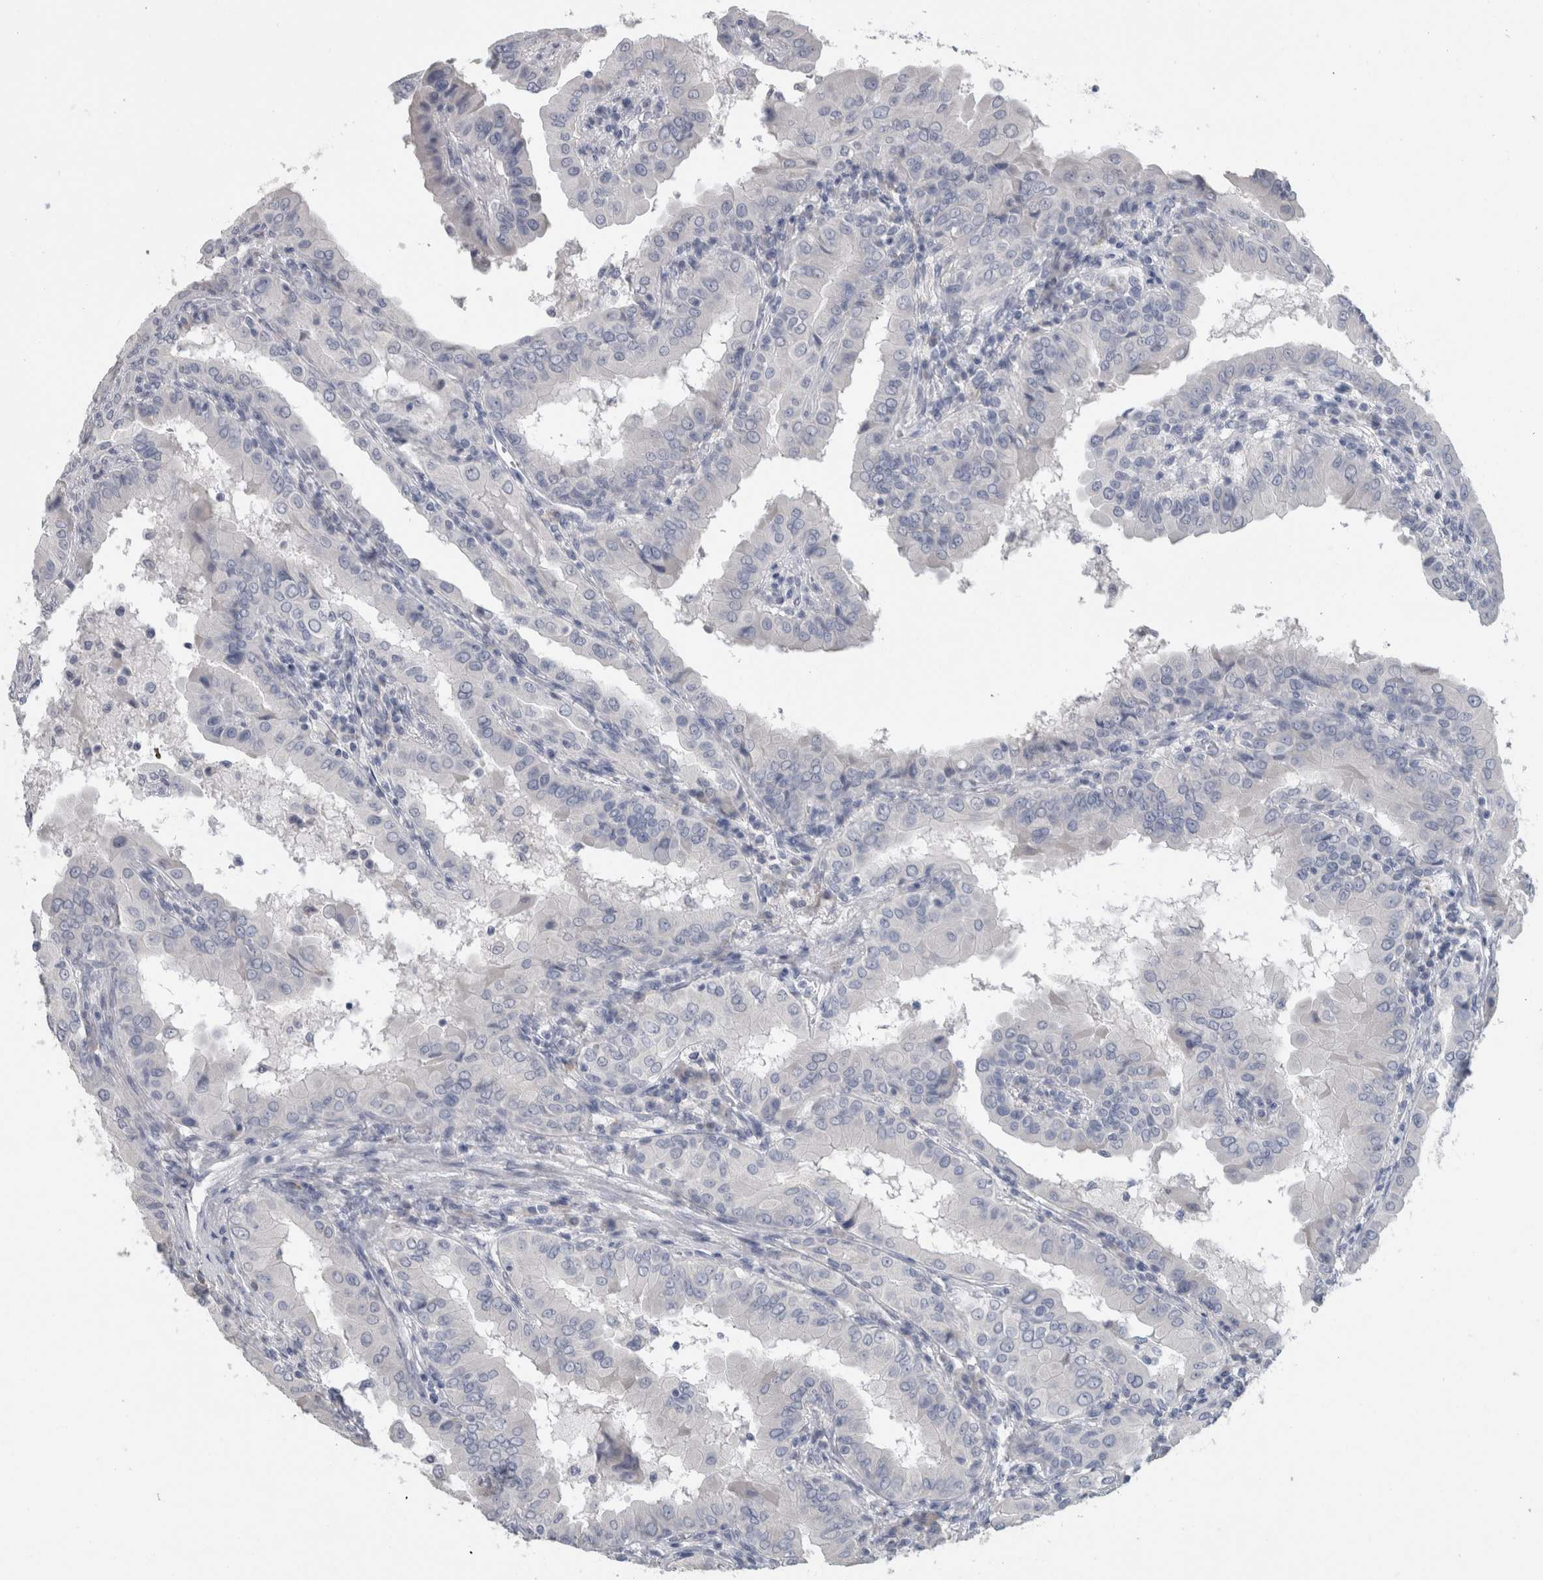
{"staining": {"intensity": "negative", "quantity": "none", "location": "none"}, "tissue": "thyroid cancer", "cell_type": "Tumor cells", "image_type": "cancer", "snomed": [{"axis": "morphology", "description": "Papillary adenocarcinoma, NOS"}, {"axis": "topography", "description": "Thyroid gland"}], "caption": "Immunohistochemical staining of human thyroid papillary adenocarcinoma shows no significant expression in tumor cells.", "gene": "NEFM", "patient": {"sex": "male", "age": 33}}